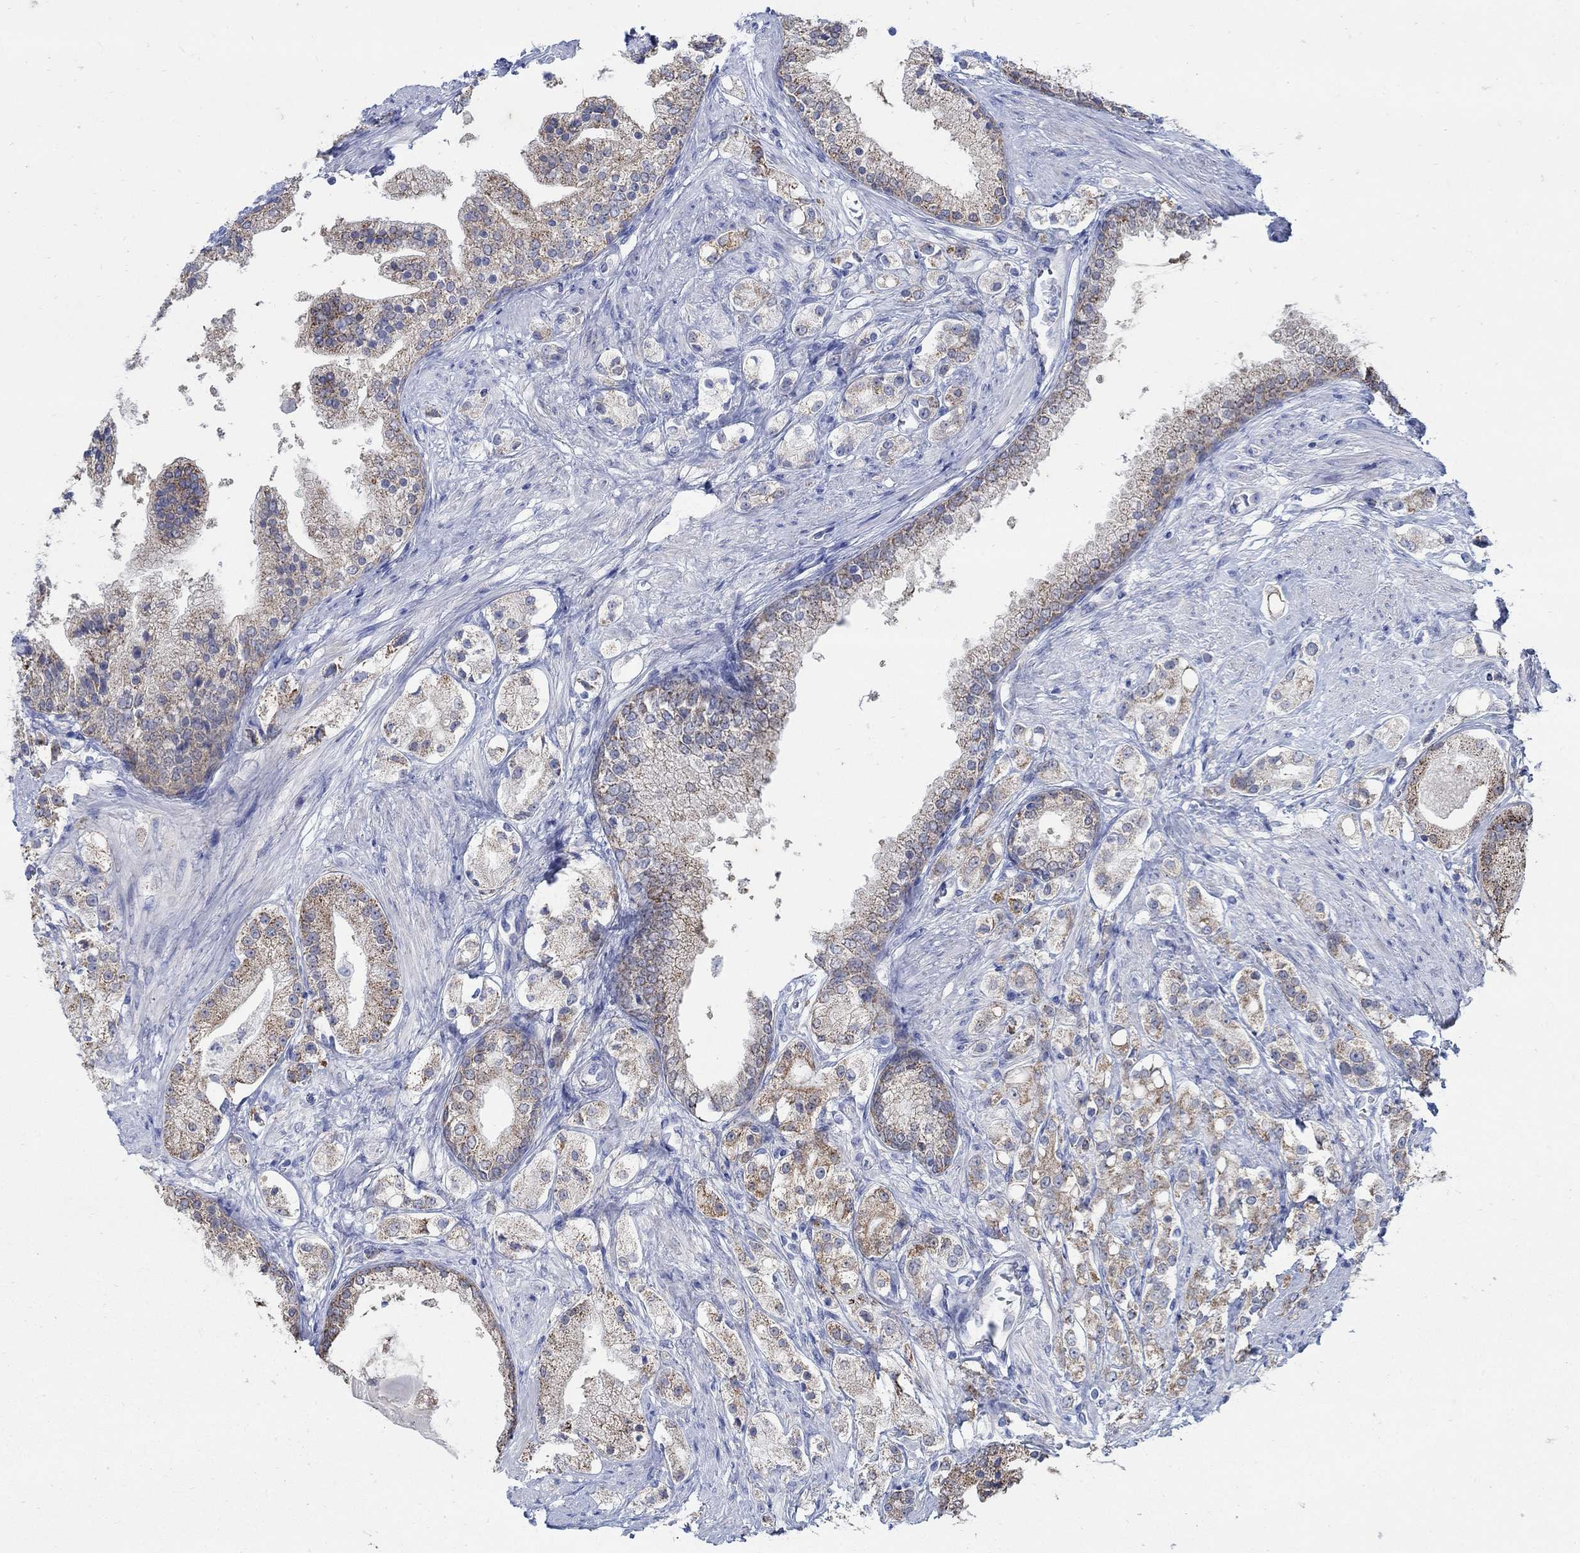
{"staining": {"intensity": "moderate", "quantity": "25%-75%", "location": "cytoplasmic/membranous"}, "tissue": "prostate cancer", "cell_type": "Tumor cells", "image_type": "cancer", "snomed": [{"axis": "morphology", "description": "Adenocarcinoma, NOS"}, {"axis": "topography", "description": "Prostate and seminal vesicle, NOS"}, {"axis": "topography", "description": "Prostate"}], "caption": "Protein expression analysis of prostate adenocarcinoma reveals moderate cytoplasmic/membranous staining in about 25%-75% of tumor cells.", "gene": "ZDHHC14", "patient": {"sex": "male", "age": 67}}